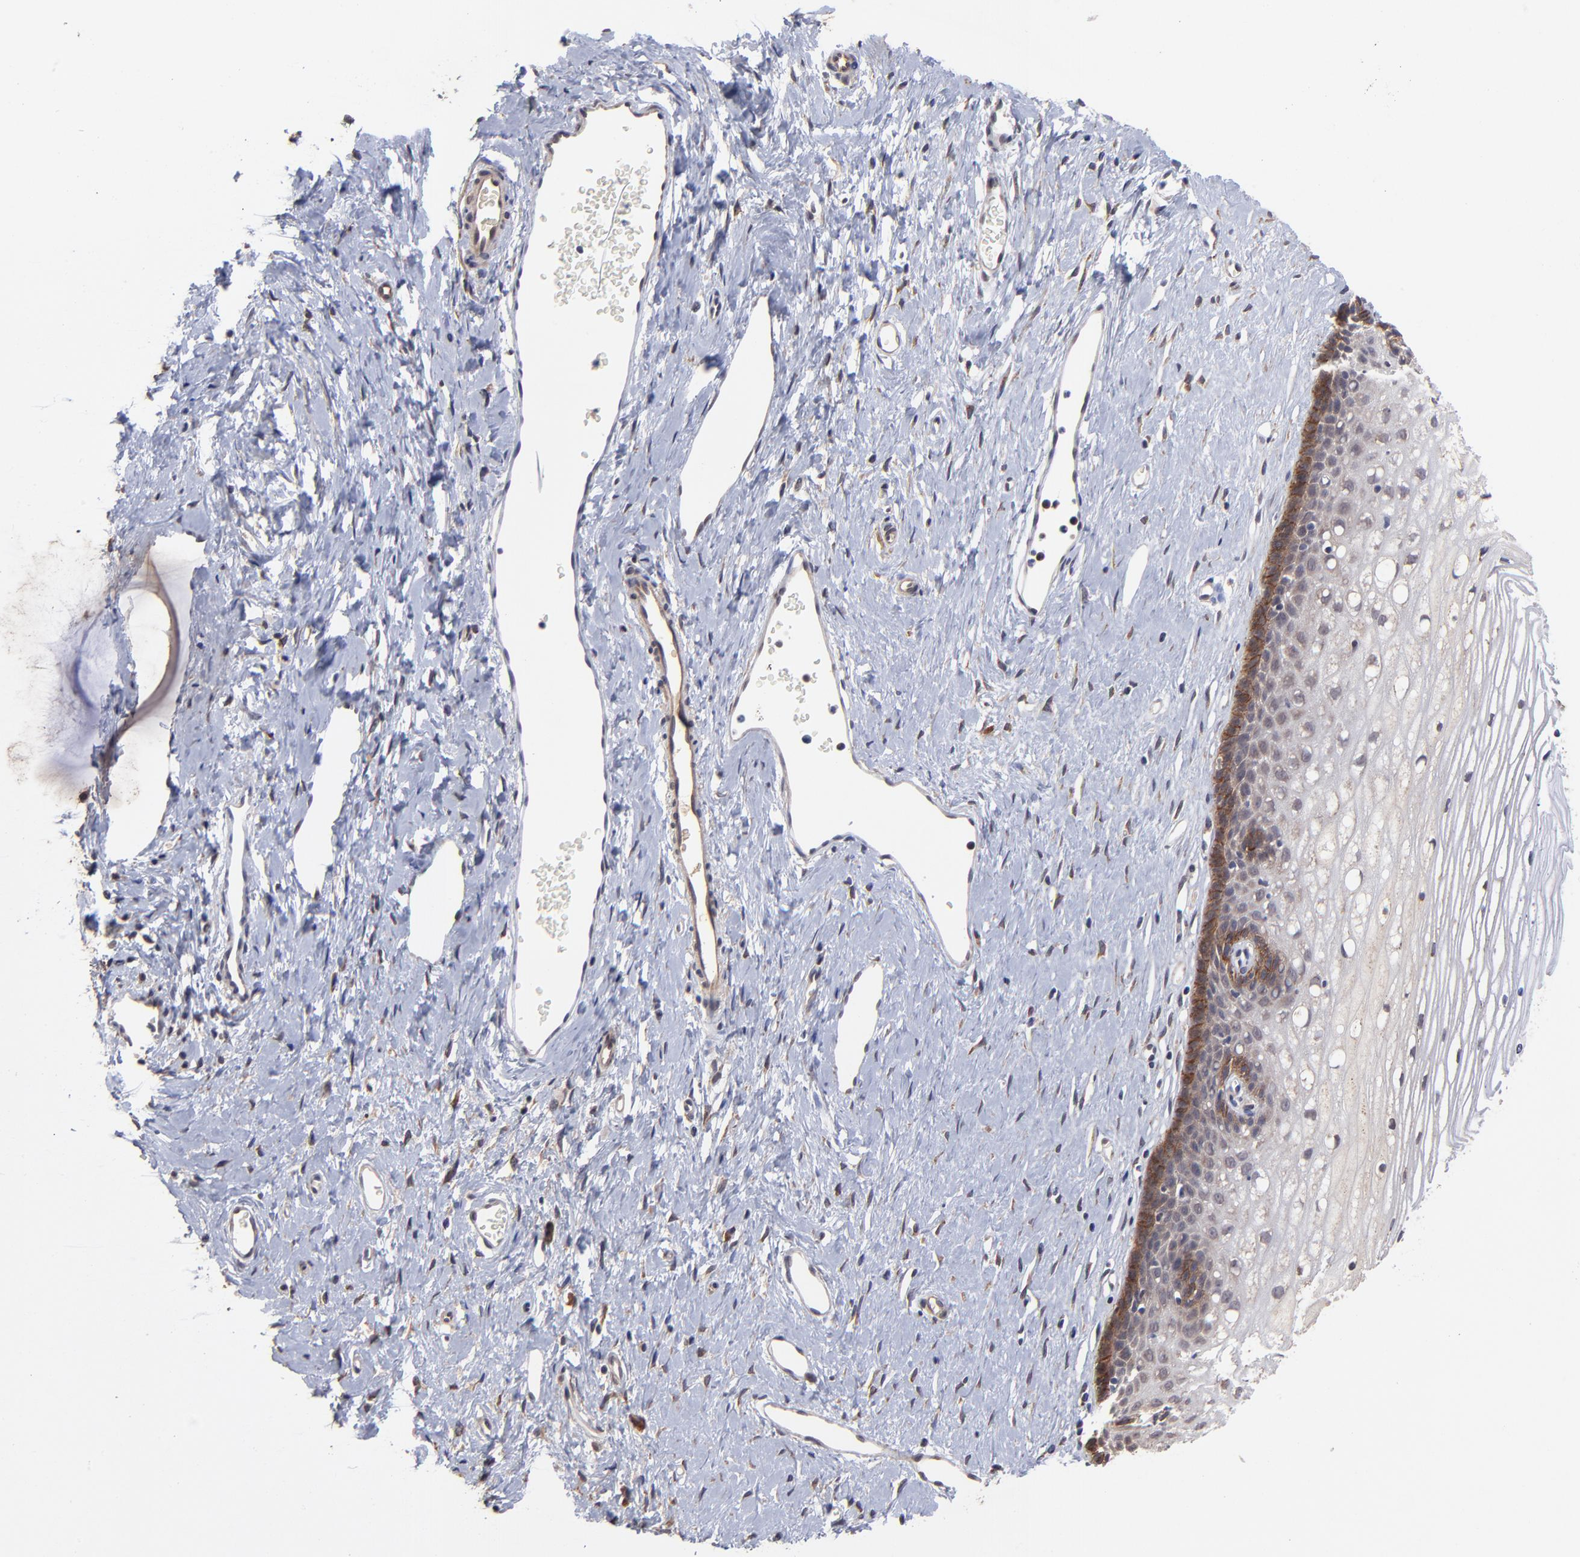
{"staining": {"intensity": "weak", "quantity": ">75%", "location": "cytoplasmic/membranous"}, "tissue": "cervix", "cell_type": "Glandular cells", "image_type": "normal", "snomed": [{"axis": "morphology", "description": "Normal tissue, NOS"}, {"axis": "topography", "description": "Cervix"}], "caption": "Protein staining of normal cervix demonstrates weak cytoplasmic/membranous expression in about >75% of glandular cells.", "gene": "CHL1", "patient": {"sex": "female", "age": 40}}